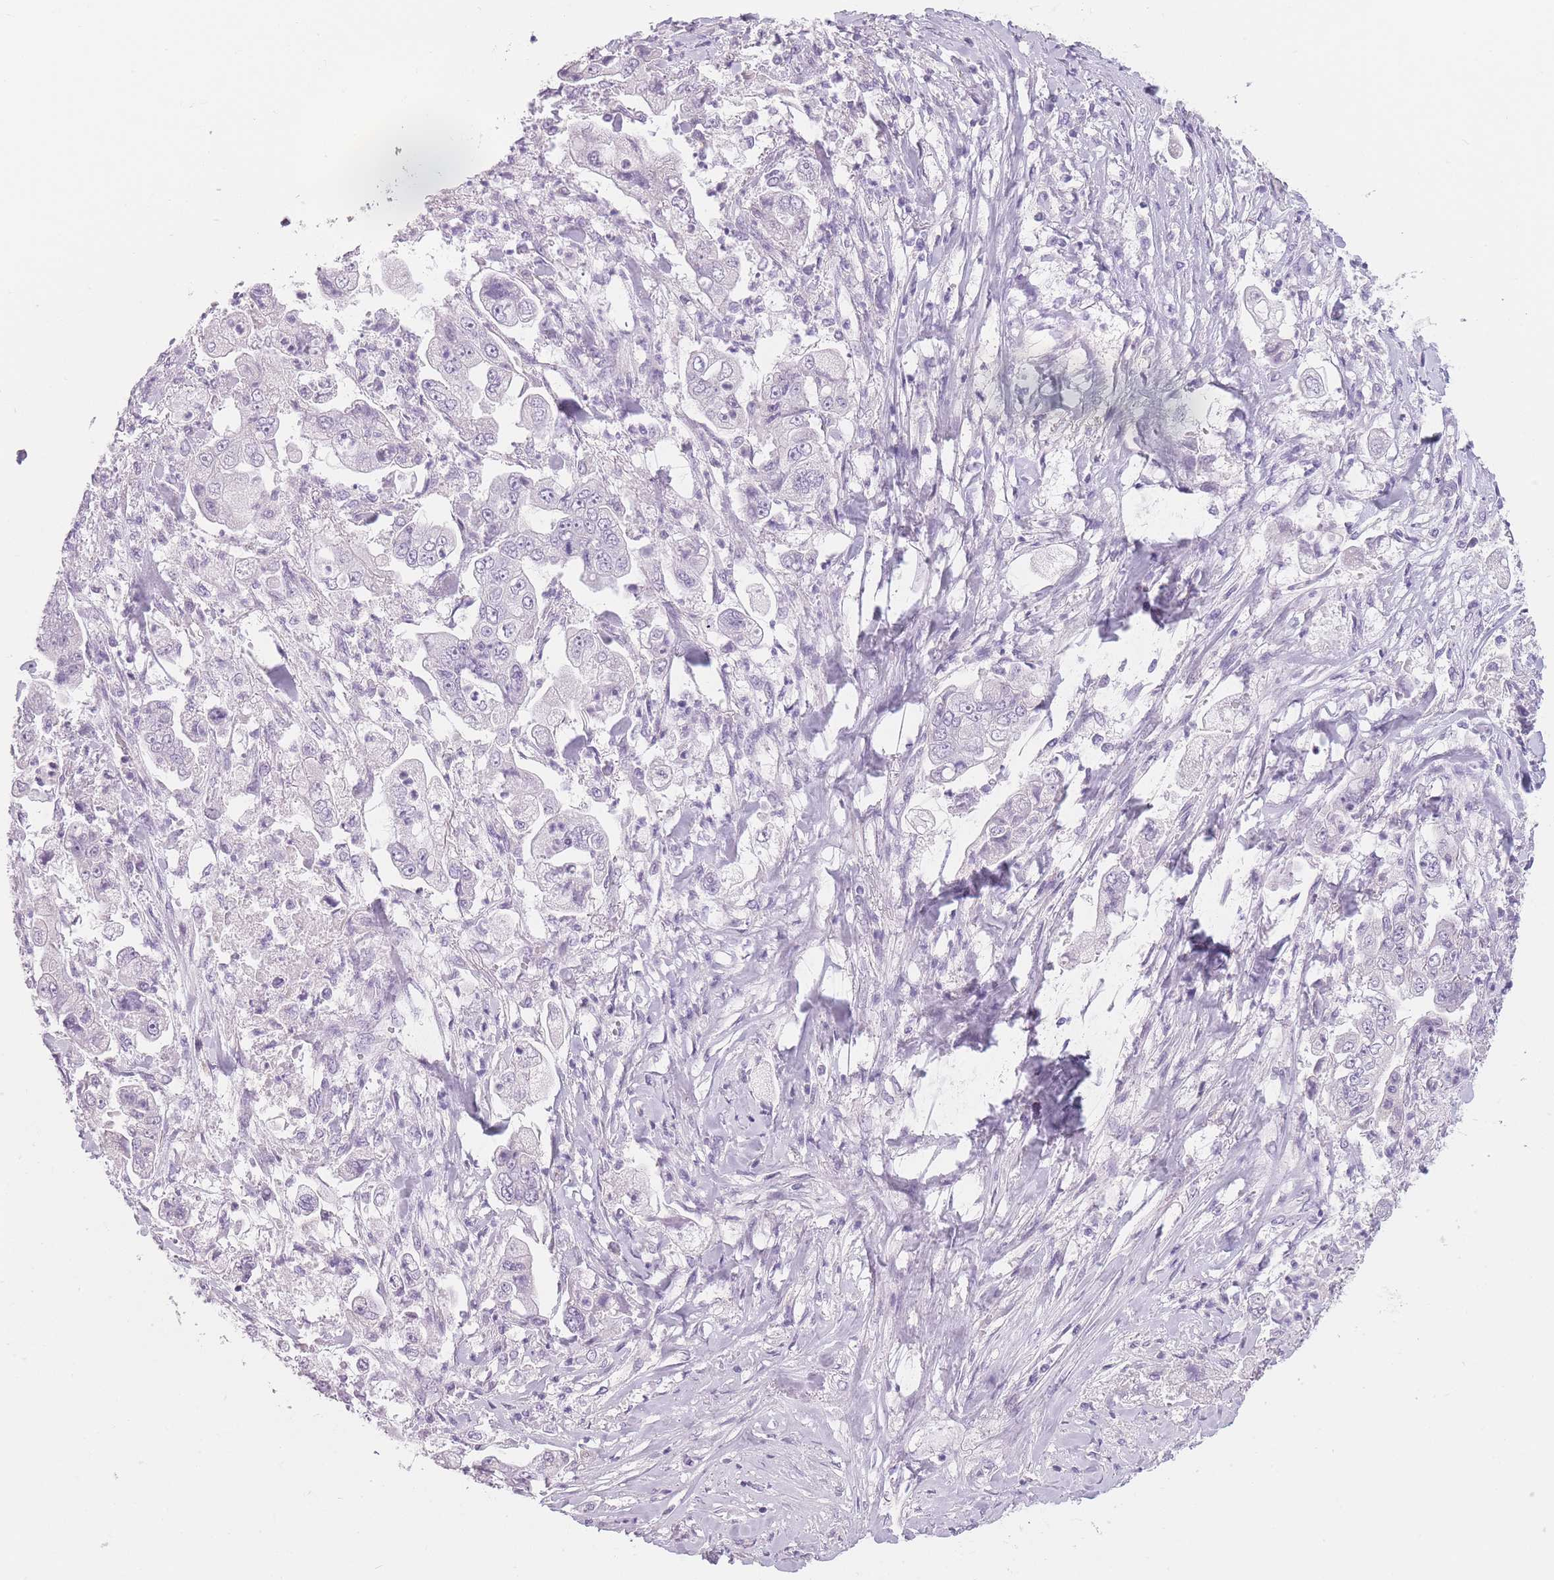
{"staining": {"intensity": "negative", "quantity": "none", "location": "none"}, "tissue": "stomach cancer", "cell_type": "Tumor cells", "image_type": "cancer", "snomed": [{"axis": "morphology", "description": "Adenocarcinoma, NOS"}, {"axis": "topography", "description": "Stomach"}], "caption": "Human stomach cancer stained for a protein using IHC displays no positivity in tumor cells.", "gene": "TMEM236", "patient": {"sex": "male", "age": 62}}